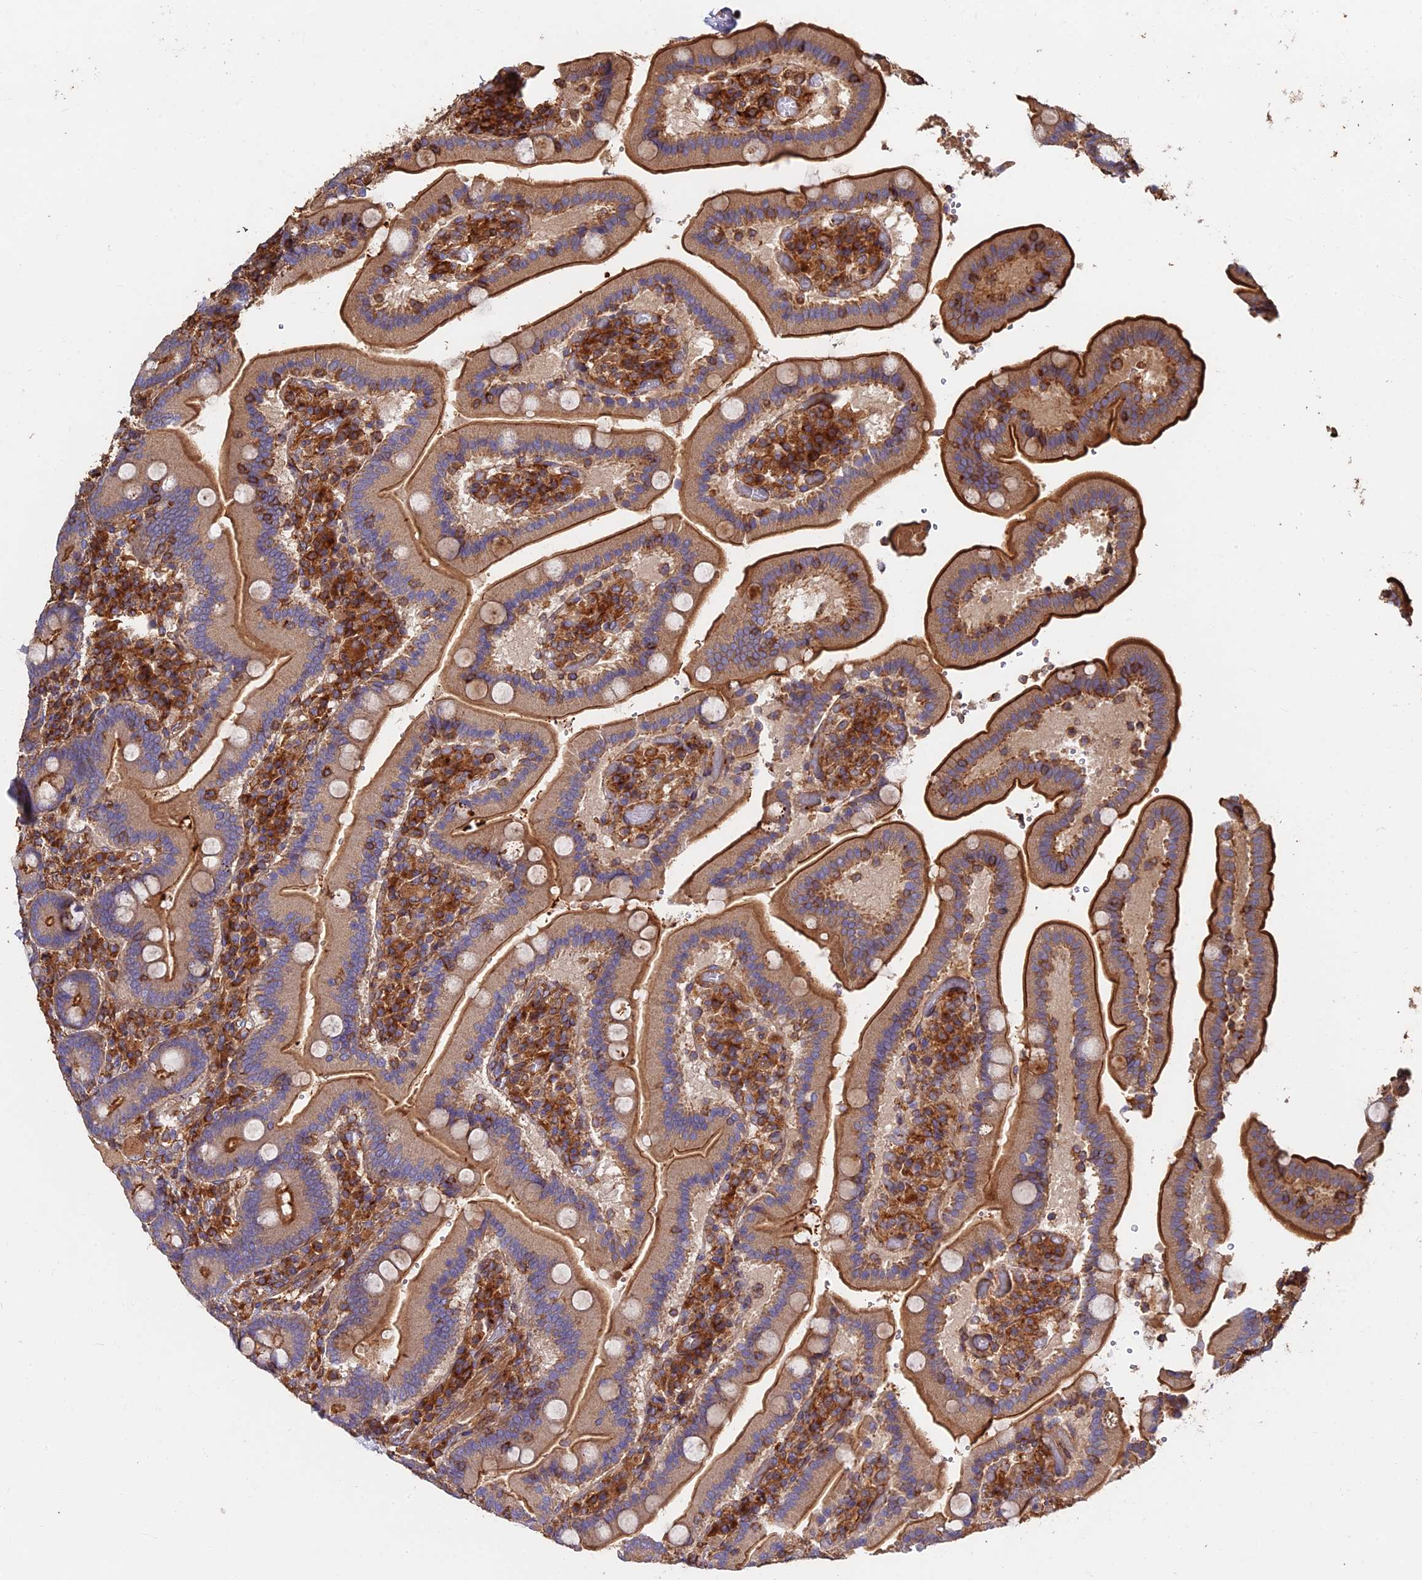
{"staining": {"intensity": "strong", "quantity": "25%-75%", "location": "cytoplasmic/membranous"}, "tissue": "duodenum", "cell_type": "Glandular cells", "image_type": "normal", "snomed": [{"axis": "morphology", "description": "Normal tissue, NOS"}, {"axis": "topography", "description": "Duodenum"}], "caption": "DAB (3,3'-diaminobenzidine) immunohistochemical staining of normal human duodenum exhibits strong cytoplasmic/membranous protein positivity in about 25%-75% of glandular cells. Using DAB (brown) and hematoxylin (blue) stains, captured at high magnification using brightfield microscopy.", "gene": "EXT1", "patient": {"sex": "female", "age": 62}}